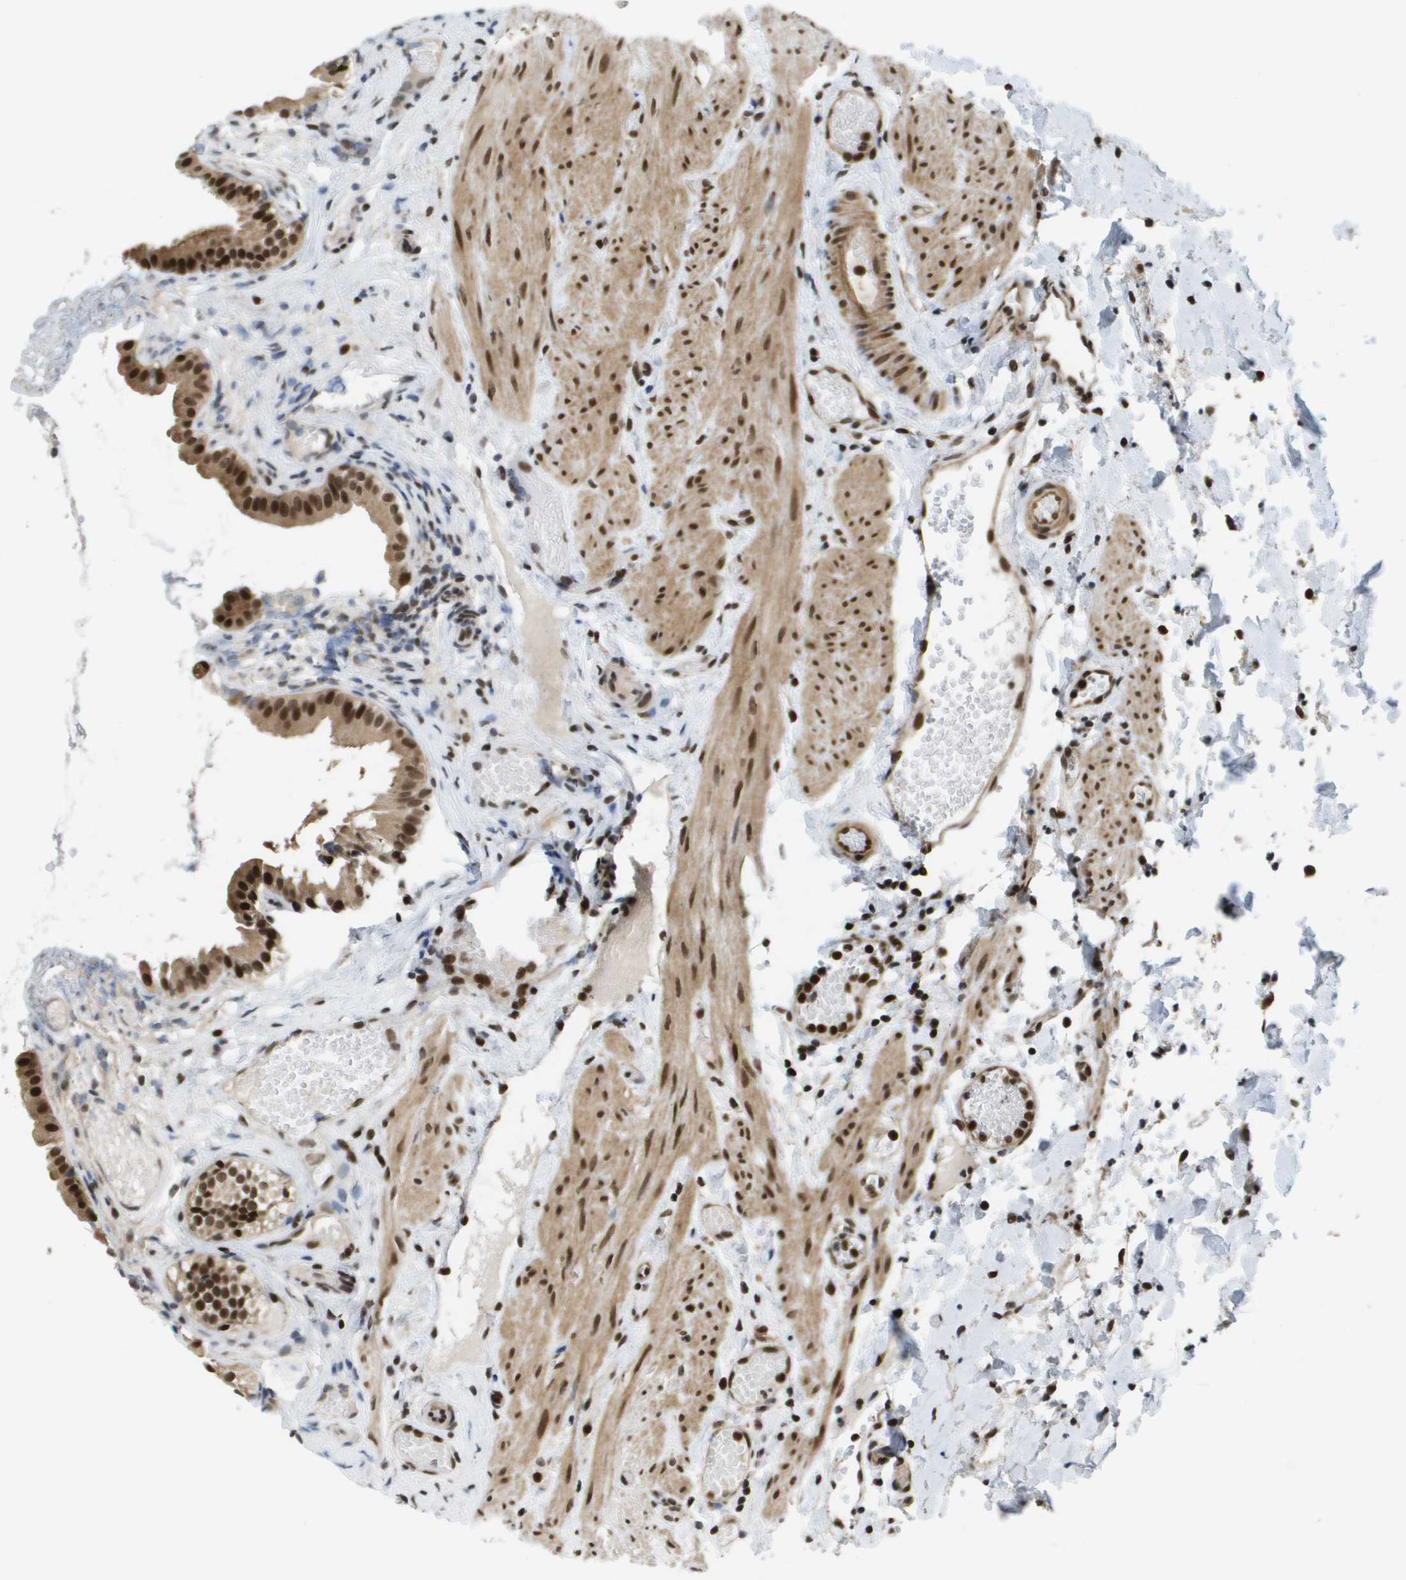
{"staining": {"intensity": "strong", "quantity": ">75%", "location": "cytoplasmic/membranous,nuclear"}, "tissue": "gallbladder", "cell_type": "Glandular cells", "image_type": "normal", "snomed": [{"axis": "morphology", "description": "Normal tissue, NOS"}, {"axis": "topography", "description": "Gallbladder"}], "caption": "Protein expression analysis of unremarkable gallbladder displays strong cytoplasmic/membranous,nuclear staining in approximately >75% of glandular cells.", "gene": "RECQL4", "patient": {"sex": "female", "age": 26}}